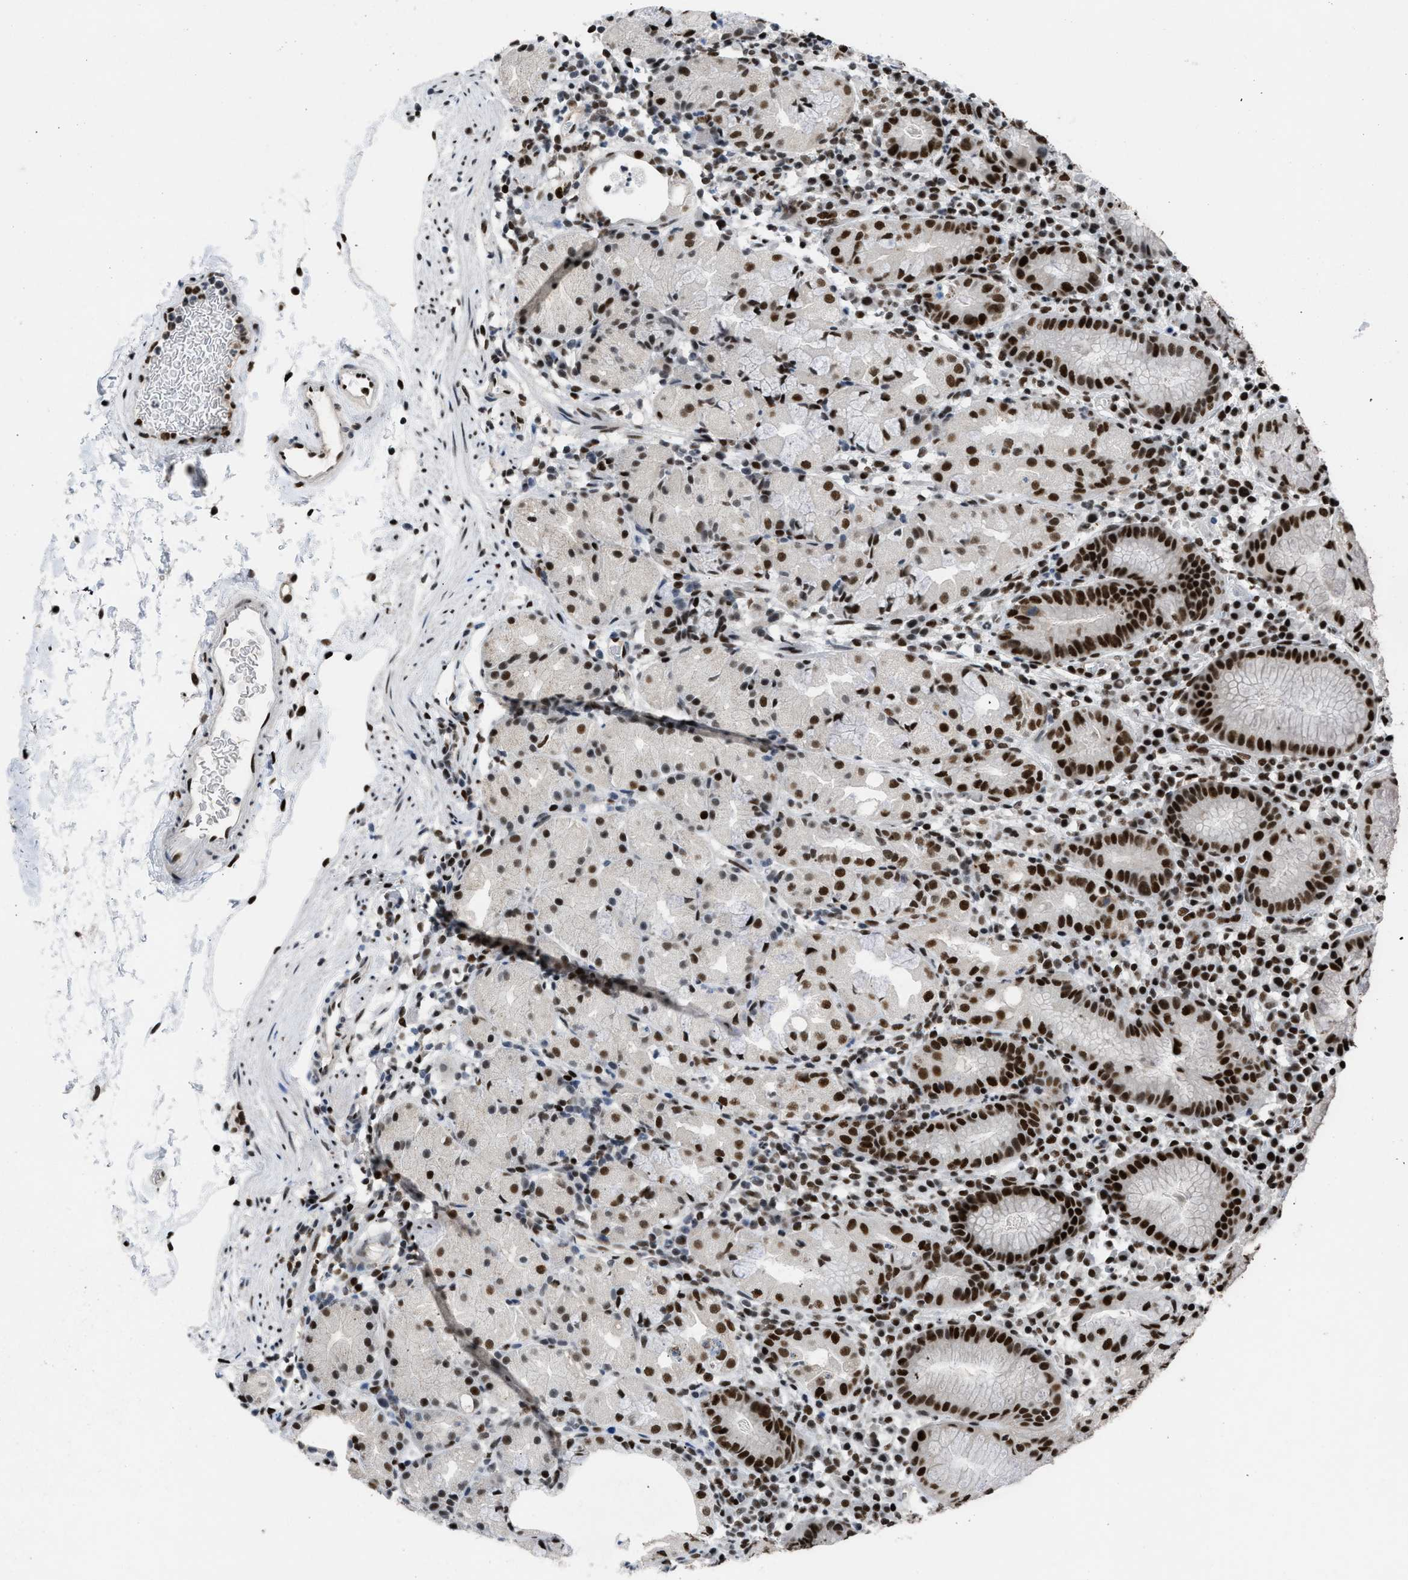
{"staining": {"intensity": "strong", "quantity": "25%-75%", "location": "nuclear"}, "tissue": "stomach", "cell_type": "Glandular cells", "image_type": "normal", "snomed": [{"axis": "morphology", "description": "Normal tissue, NOS"}, {"axis": "topography", "description": "Stomach"}, {"axis": "topography", "description": "Stomach, lower"}], "caption": "Immunohistochemical staining of benign stomach shows 25%-75% levels of strong nuclear protein positivity in approximately 25%-75% of glandular cells.", "gene": "SCAF4", "patient": {"sex": "female", "age": 75}}